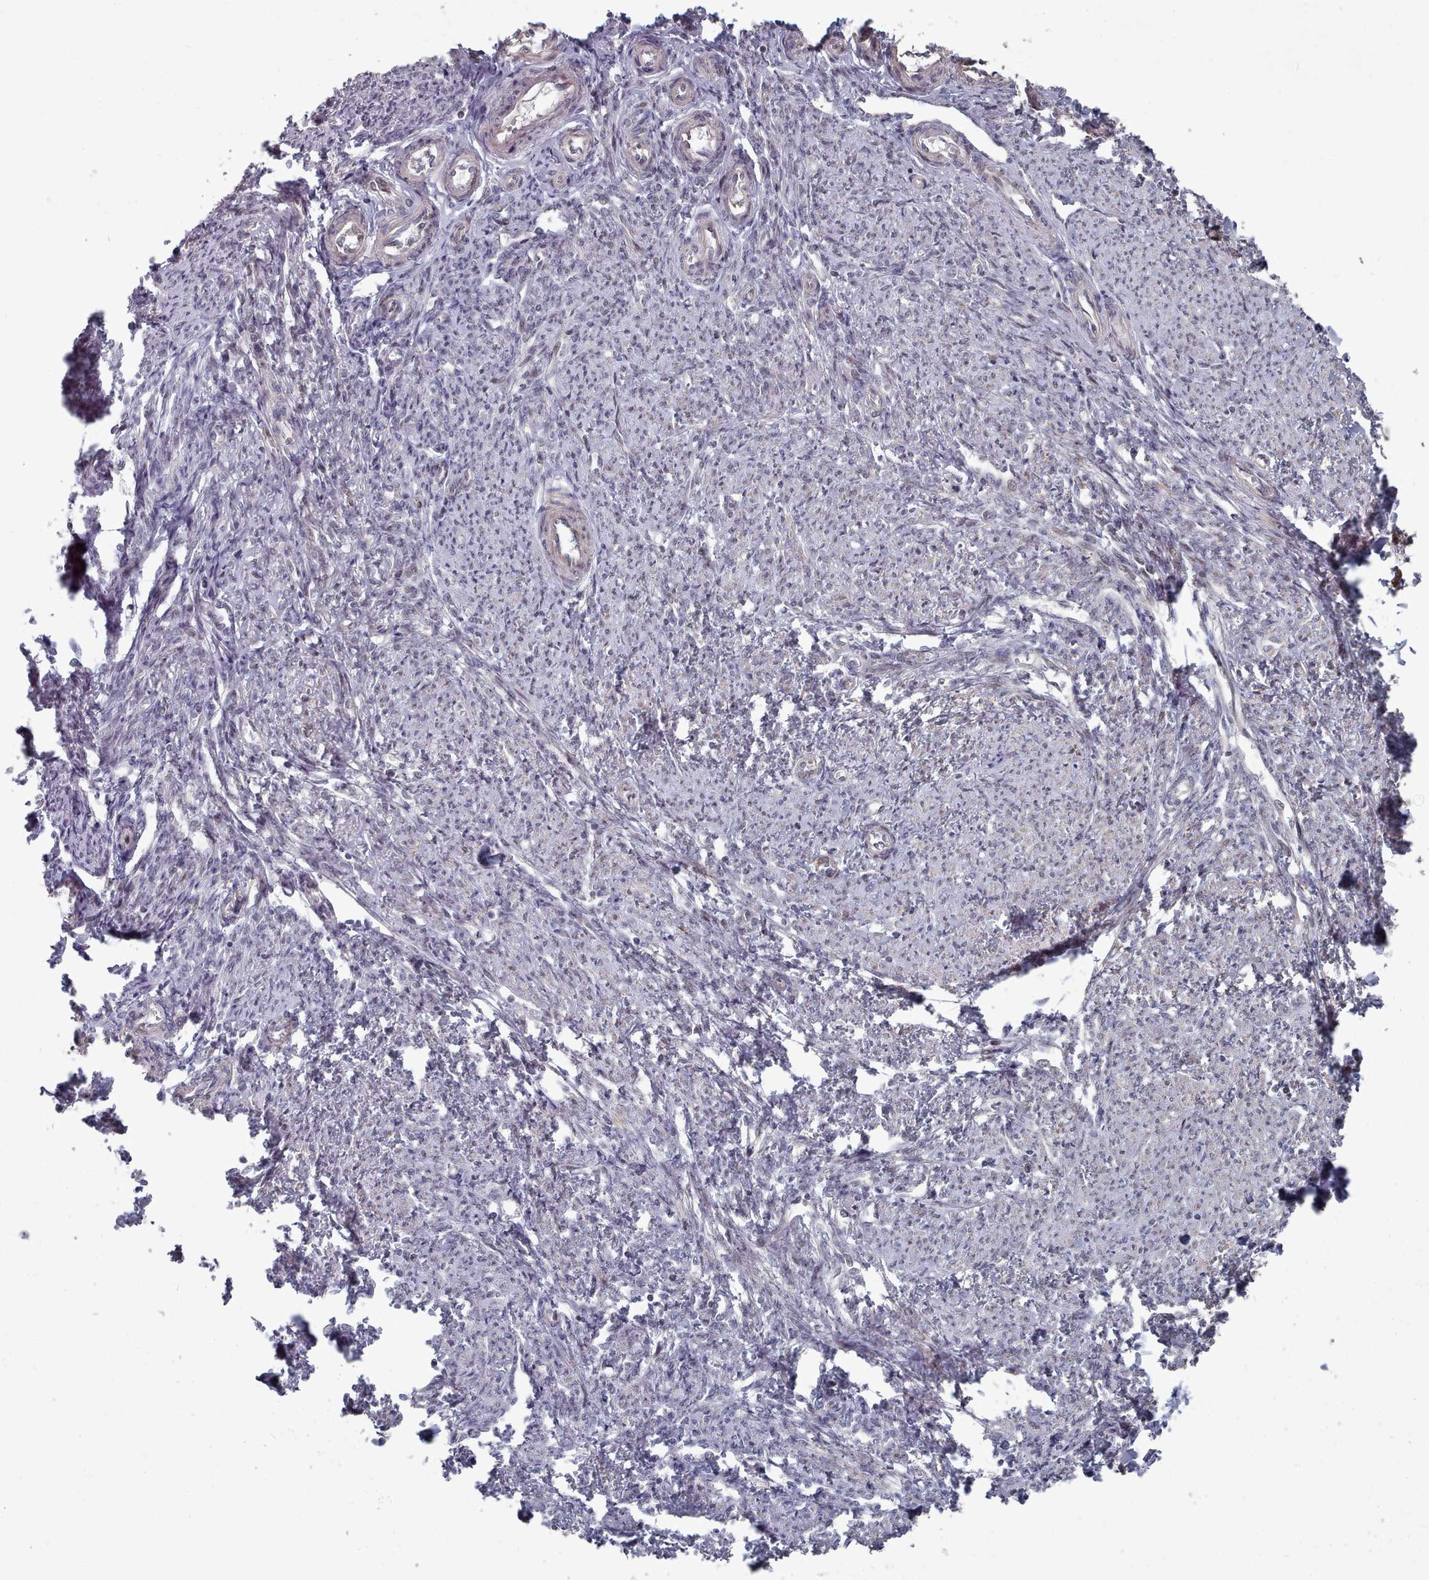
{"staining": {"intensity": "weak", "quantity": "25%-75%", "location": "cytoplasmic/membranous,nuclear"}, "tissue": "smooth muscle", "cell_type": "Smooth muscle cells", "image_type": "normal", "snomed": [{"axis": "morphology", "description": "Normal tissue, NOS"}, {"axis": "topography", "description": "Smooth muscle"}, {"axis": "topography", "description": "Uterus"}], "caption": "Protein expression analysis of unremarkable smooth muscle exhibits weak cytoplasmic/membranous,nuclear expression in approximately 25%-75% of smooth muscle cells.", "gene": "CPSF4", "patient": {"sex": "female", "age": 59}}